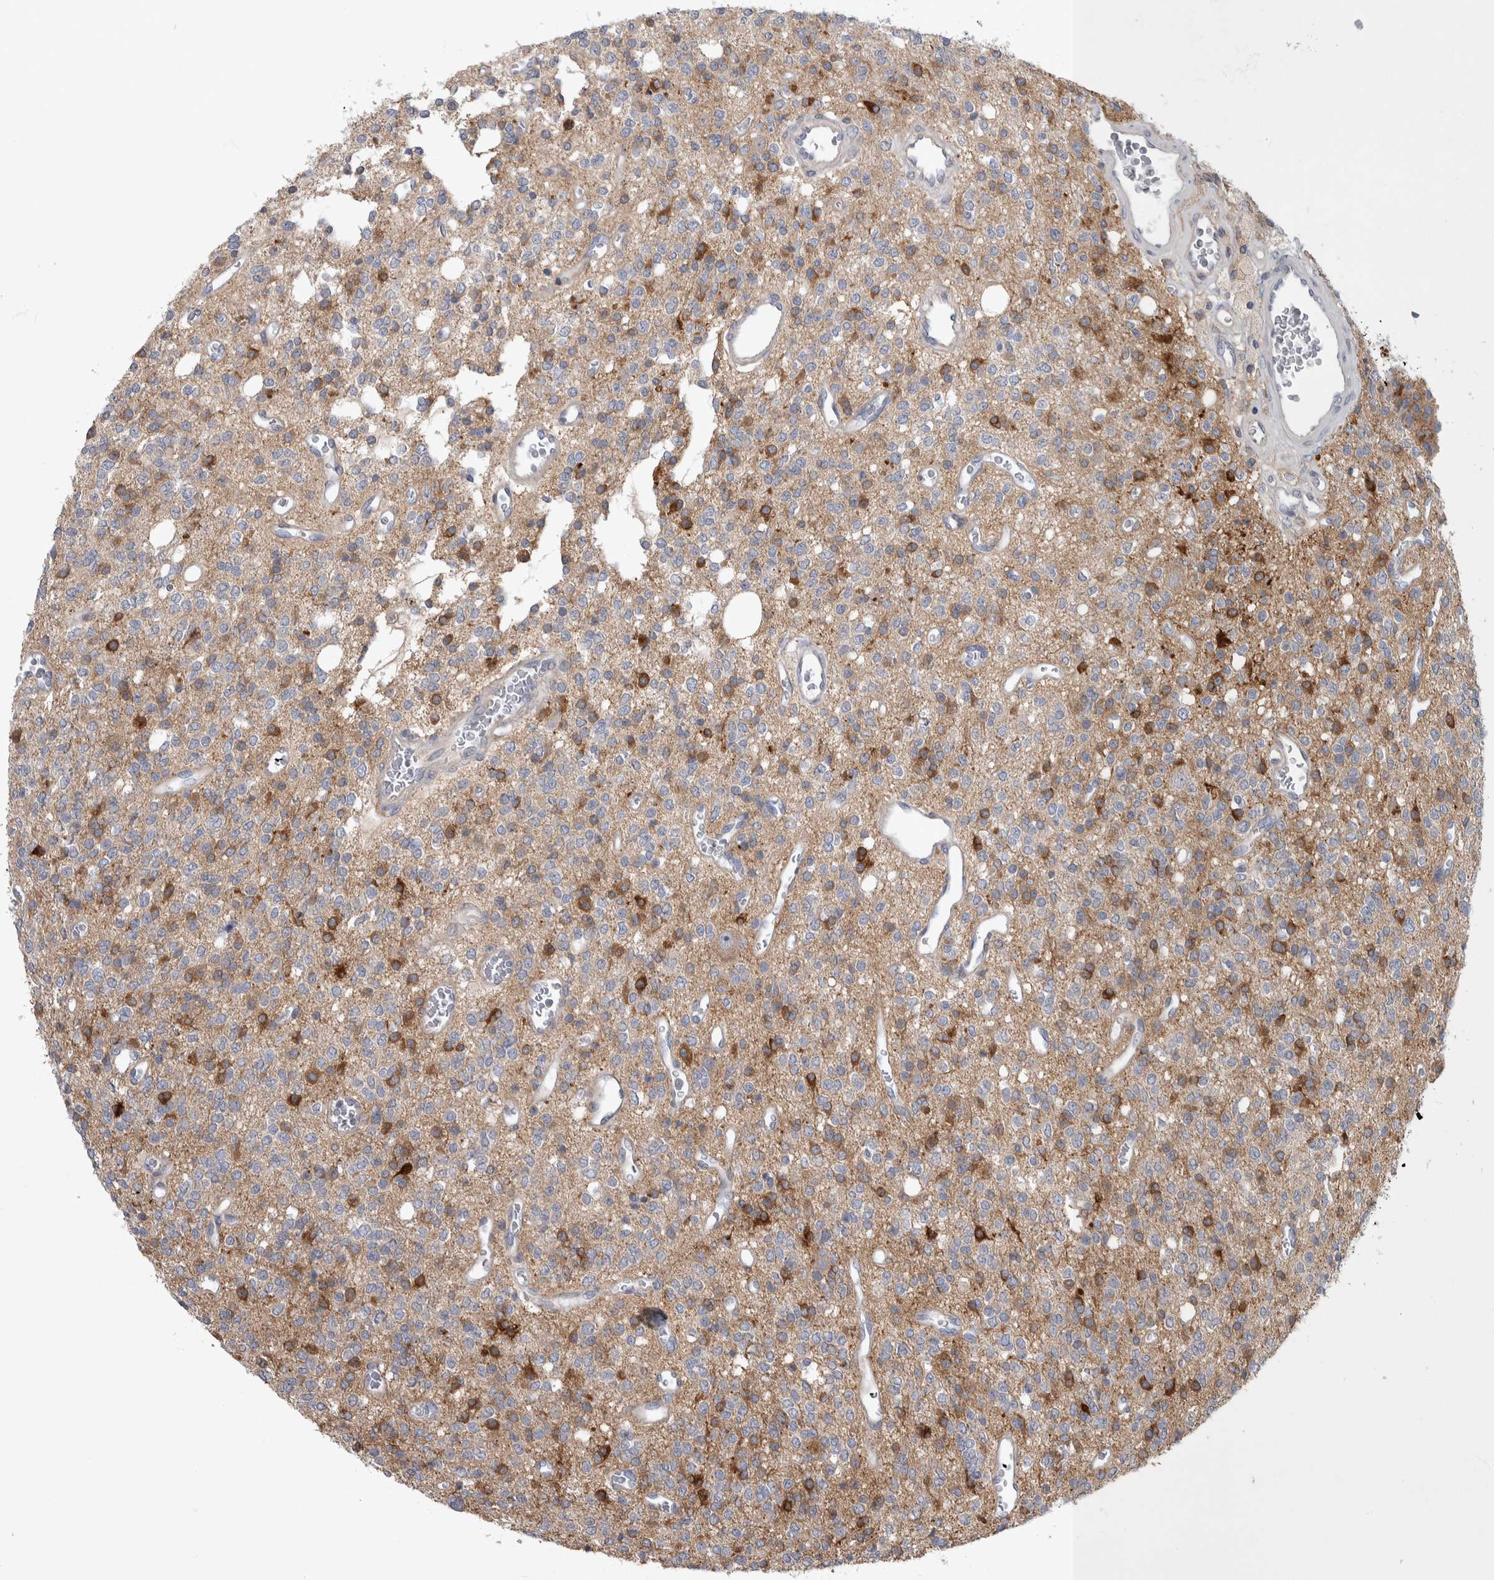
{"staining": {"intensity": "moderate", "quantity": ">75%", "location": "cytoplasmic/membranous"}, "tissue": "glioma", "cell_type": "Tumor cells", "image_type": "cancer", "snomed": [{"axis": "morphology", "description": "Glioma, malignant, High grade"}, {"axis": "topography", "description": "Brain"}], "caption": "Tumor cells demonstrate moderate cytoplasmic/membranous staining in about >75% of cells in glioma. The staining is performed using DAB (3,3'-diaminobenzidine) brown chromogen to label protein expression. The nuclei are counter-stained blue using hematoxylin.", "gene": "IBTK", "patient": {"sex": "male", "age": 34}}